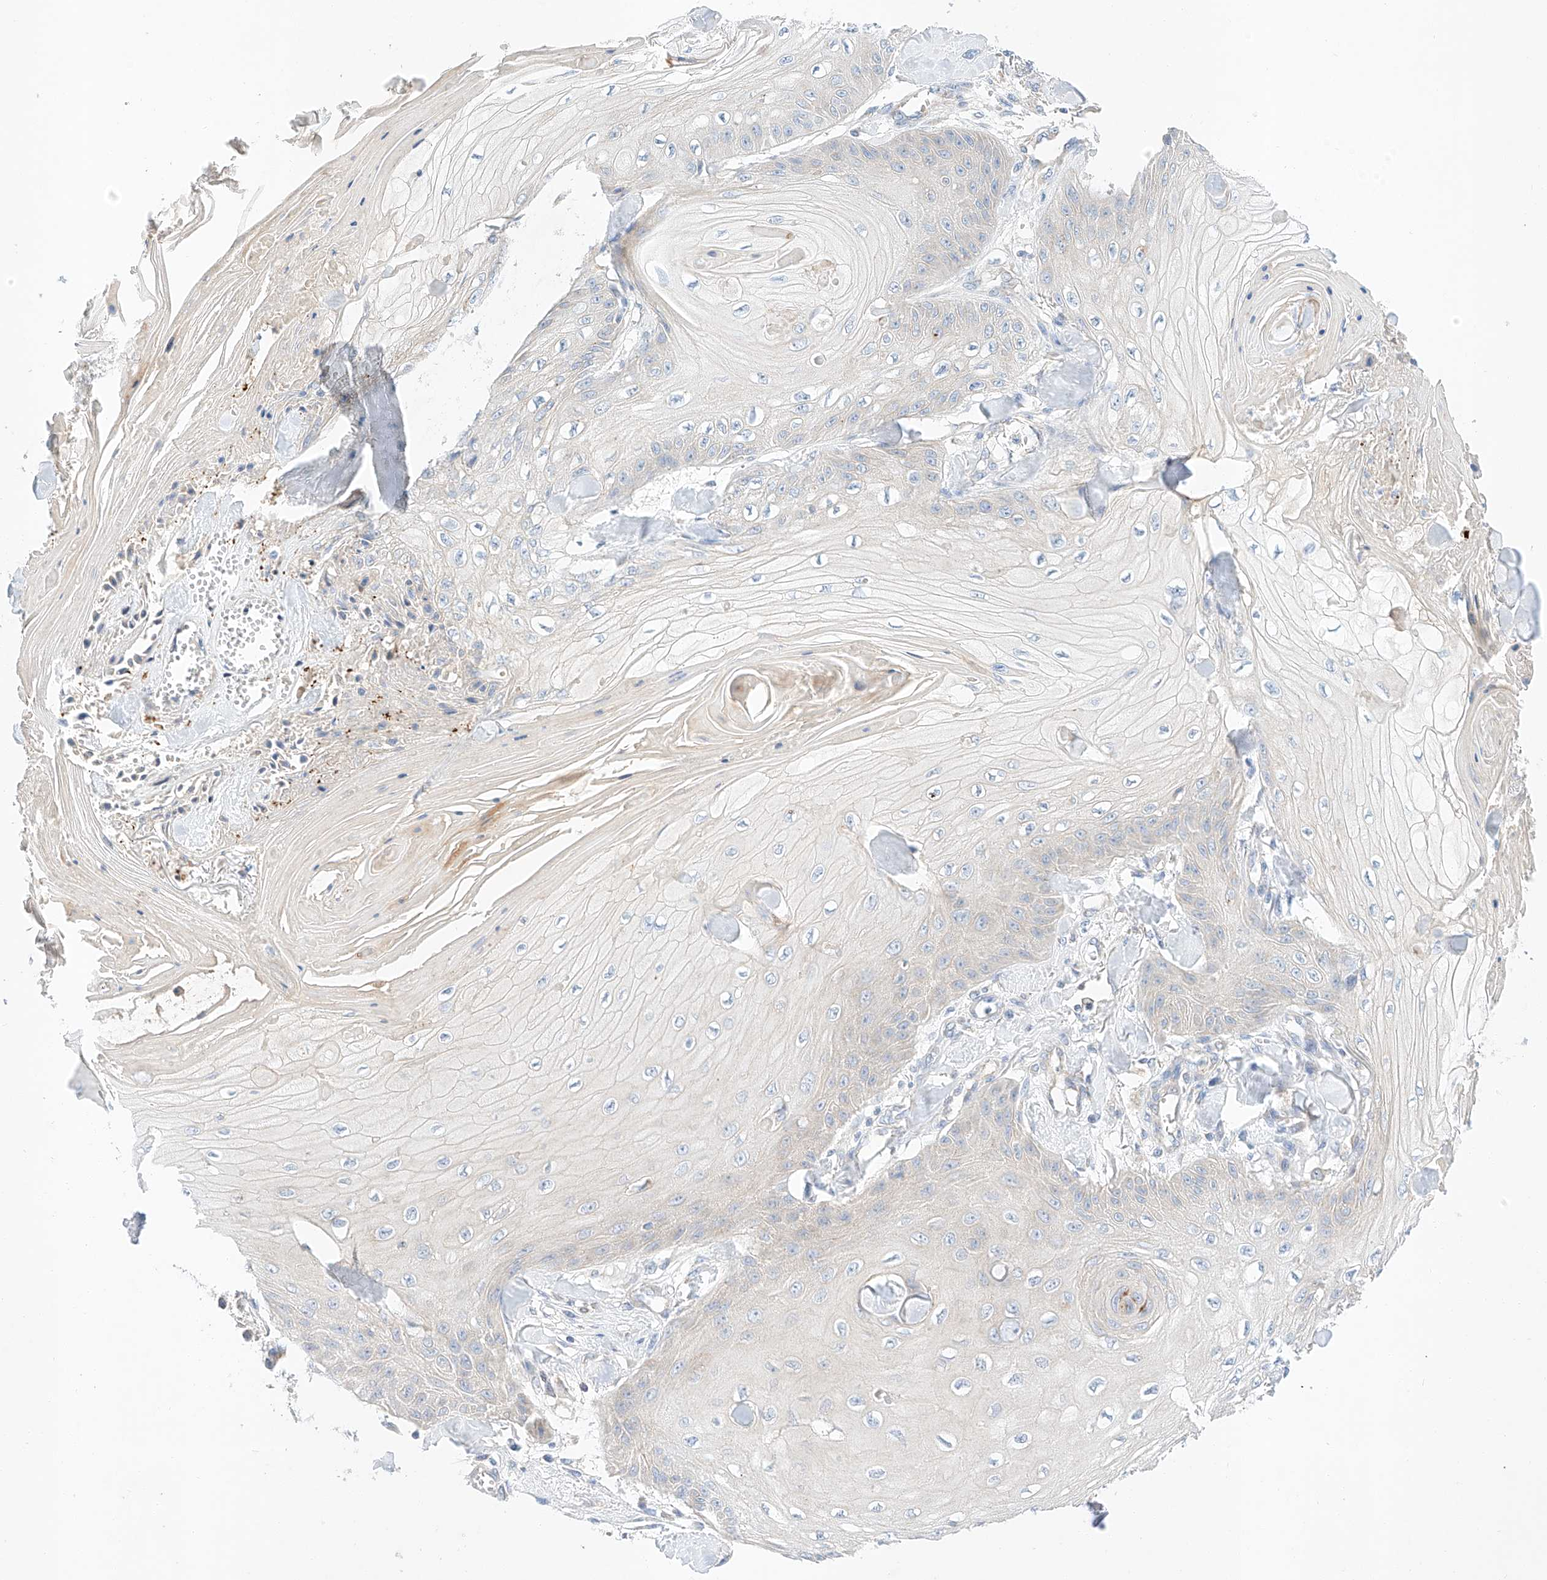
{"staining": {"intensity": "negative", "quantity": "none", "location": "none"}, "tissue": "skin cancer", "cell_type": "Tumor cells", "image_type": "cancer", "snomed": [{"axis": "morphology", "description": "Squamous cell carcinoma, NOS"}, {"axis": "topography", "description": "Skin"}], "caption": "DAB immunohistochemical staining of human skin cancer (squamous cell carcinoma) exhibits no significant positivity in tumor cells.", "gene": "C6orf118", "patient": {"sex": "male", "age": 74}}